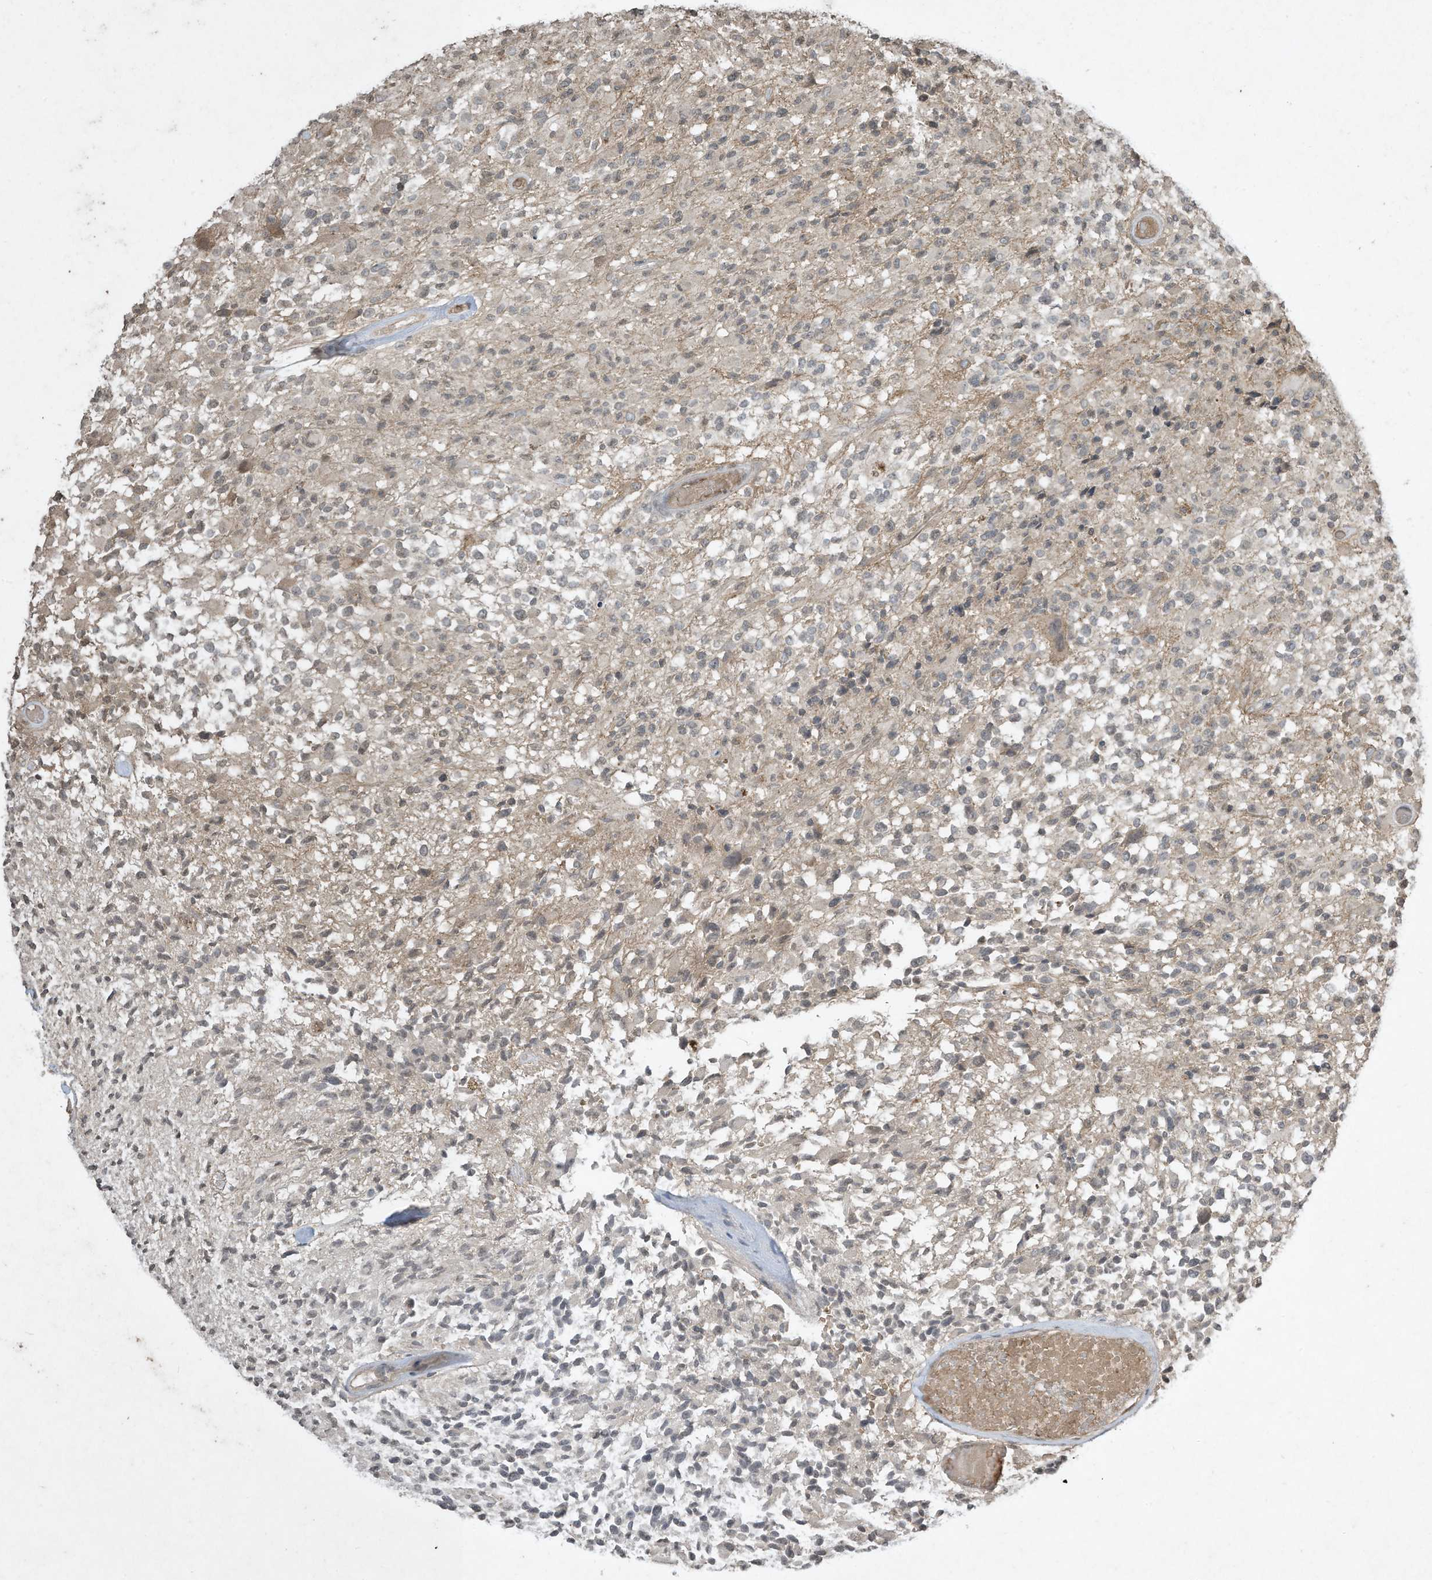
{"staining": {"intensity": "negative", "quantity": "none", "location": "none"}, "tissue": "glioma", "cell_type": "Tumor cells", "image_type": "cancer", "snomed": [{"axis": "morphology", "description": "Glioma, malignant, High grade"}, {"axis": "morphology", "description": "Glioblastoma, NOS"}, {"axis": "topography", "description": "Brain"}], "caption": "The immunohistochemistry (IHC) histopathology image has no significant positivity in tumor cells of glioma tissue.", "gene": "MATN2", "patient": {"sex": "male", "age": 60}}